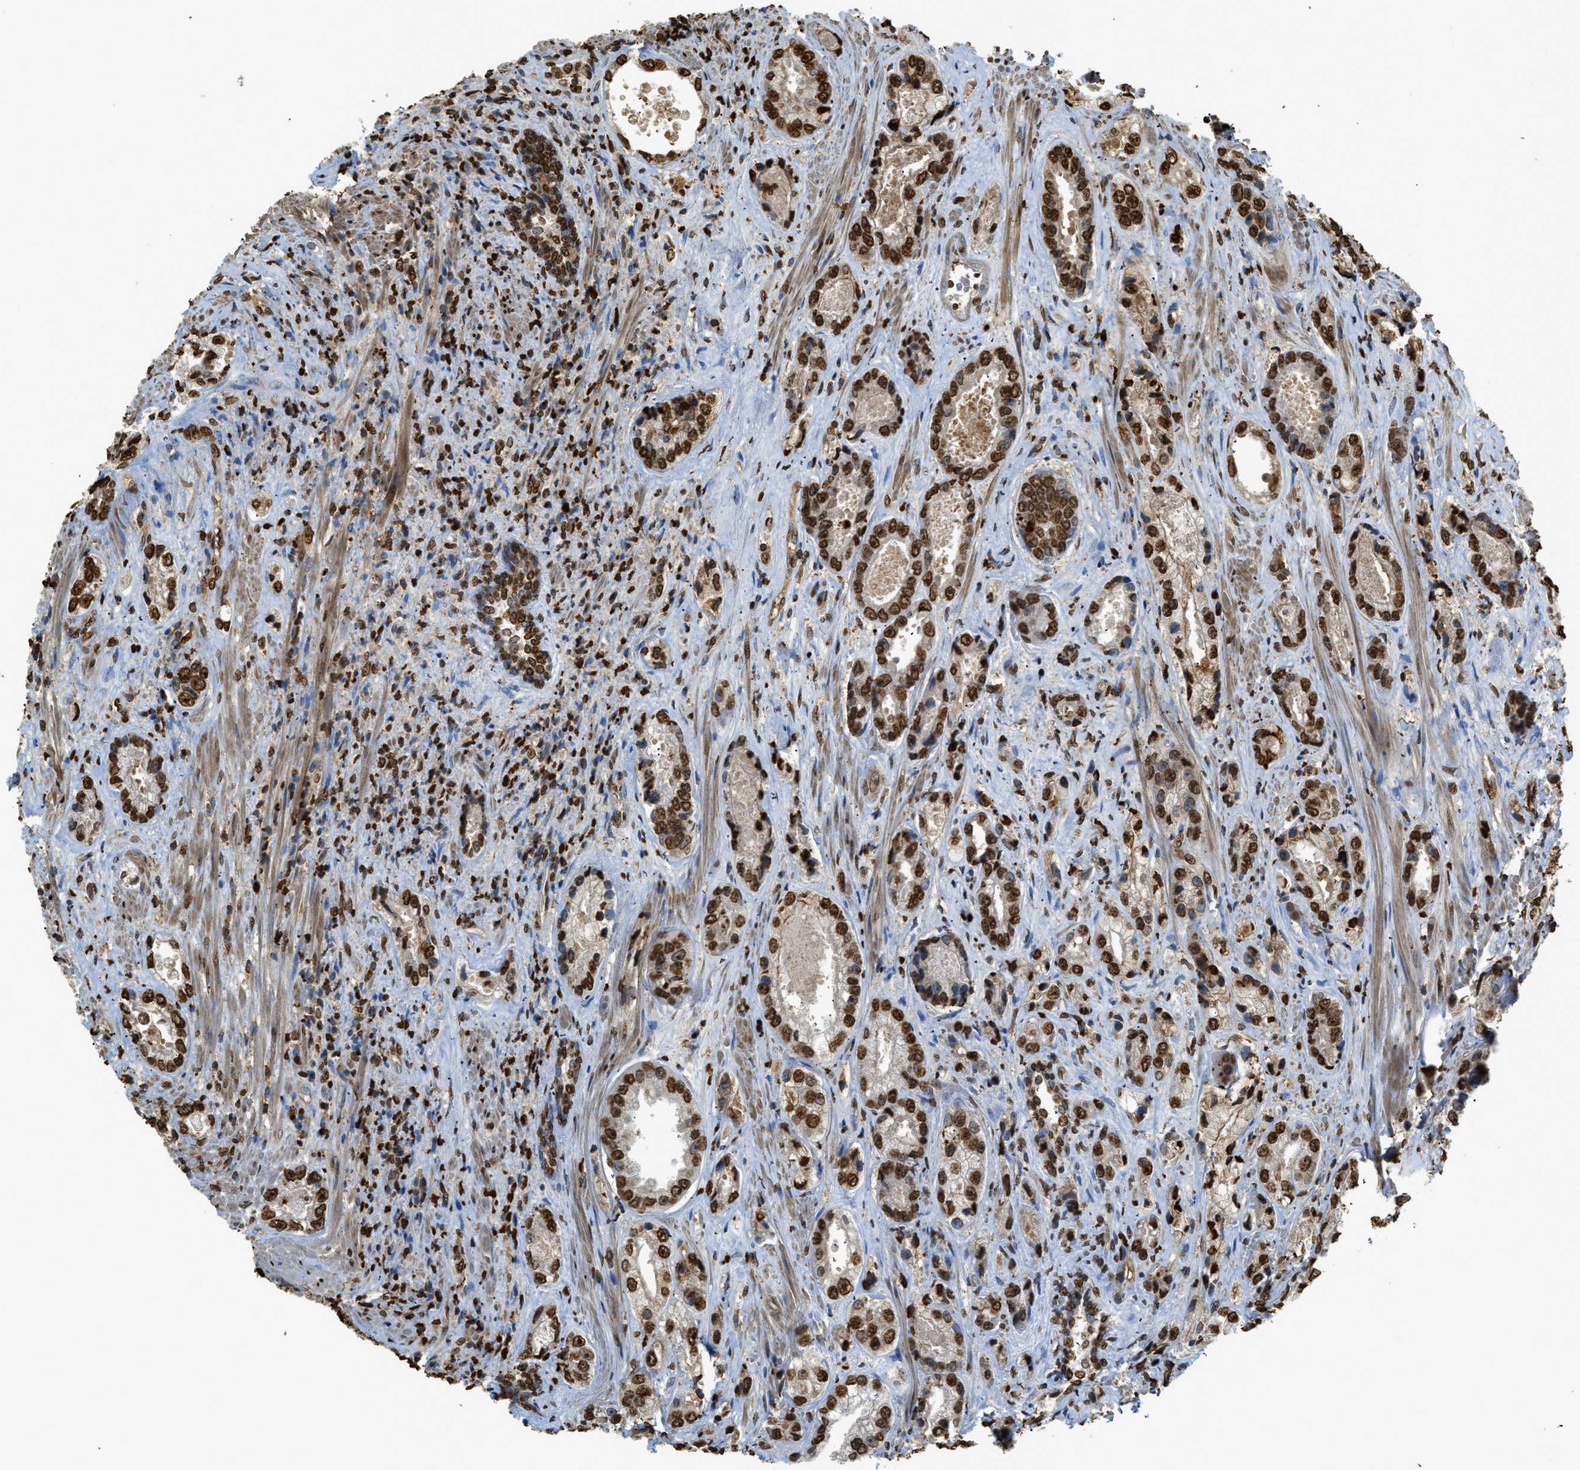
{"staining": {"intensity": "strong", "quantity": ">75%", "location": "nuclear"}, "tissue": "prostate cancer", "cell_type": "Tumor cells", "image_type": "cancer", "snomed": [{"axis": "morphology", "description": "Adenocarcinoma, High grade"}, {"axis": "topography", "description": "Prostate"}], "caption": "Strong nuclear staining is identified in about >75% of tumor cells in prostate adenocarcinoma (high-grade).", "gene": "NR5A2", "patient": {"sex": "male", "age": 61}}